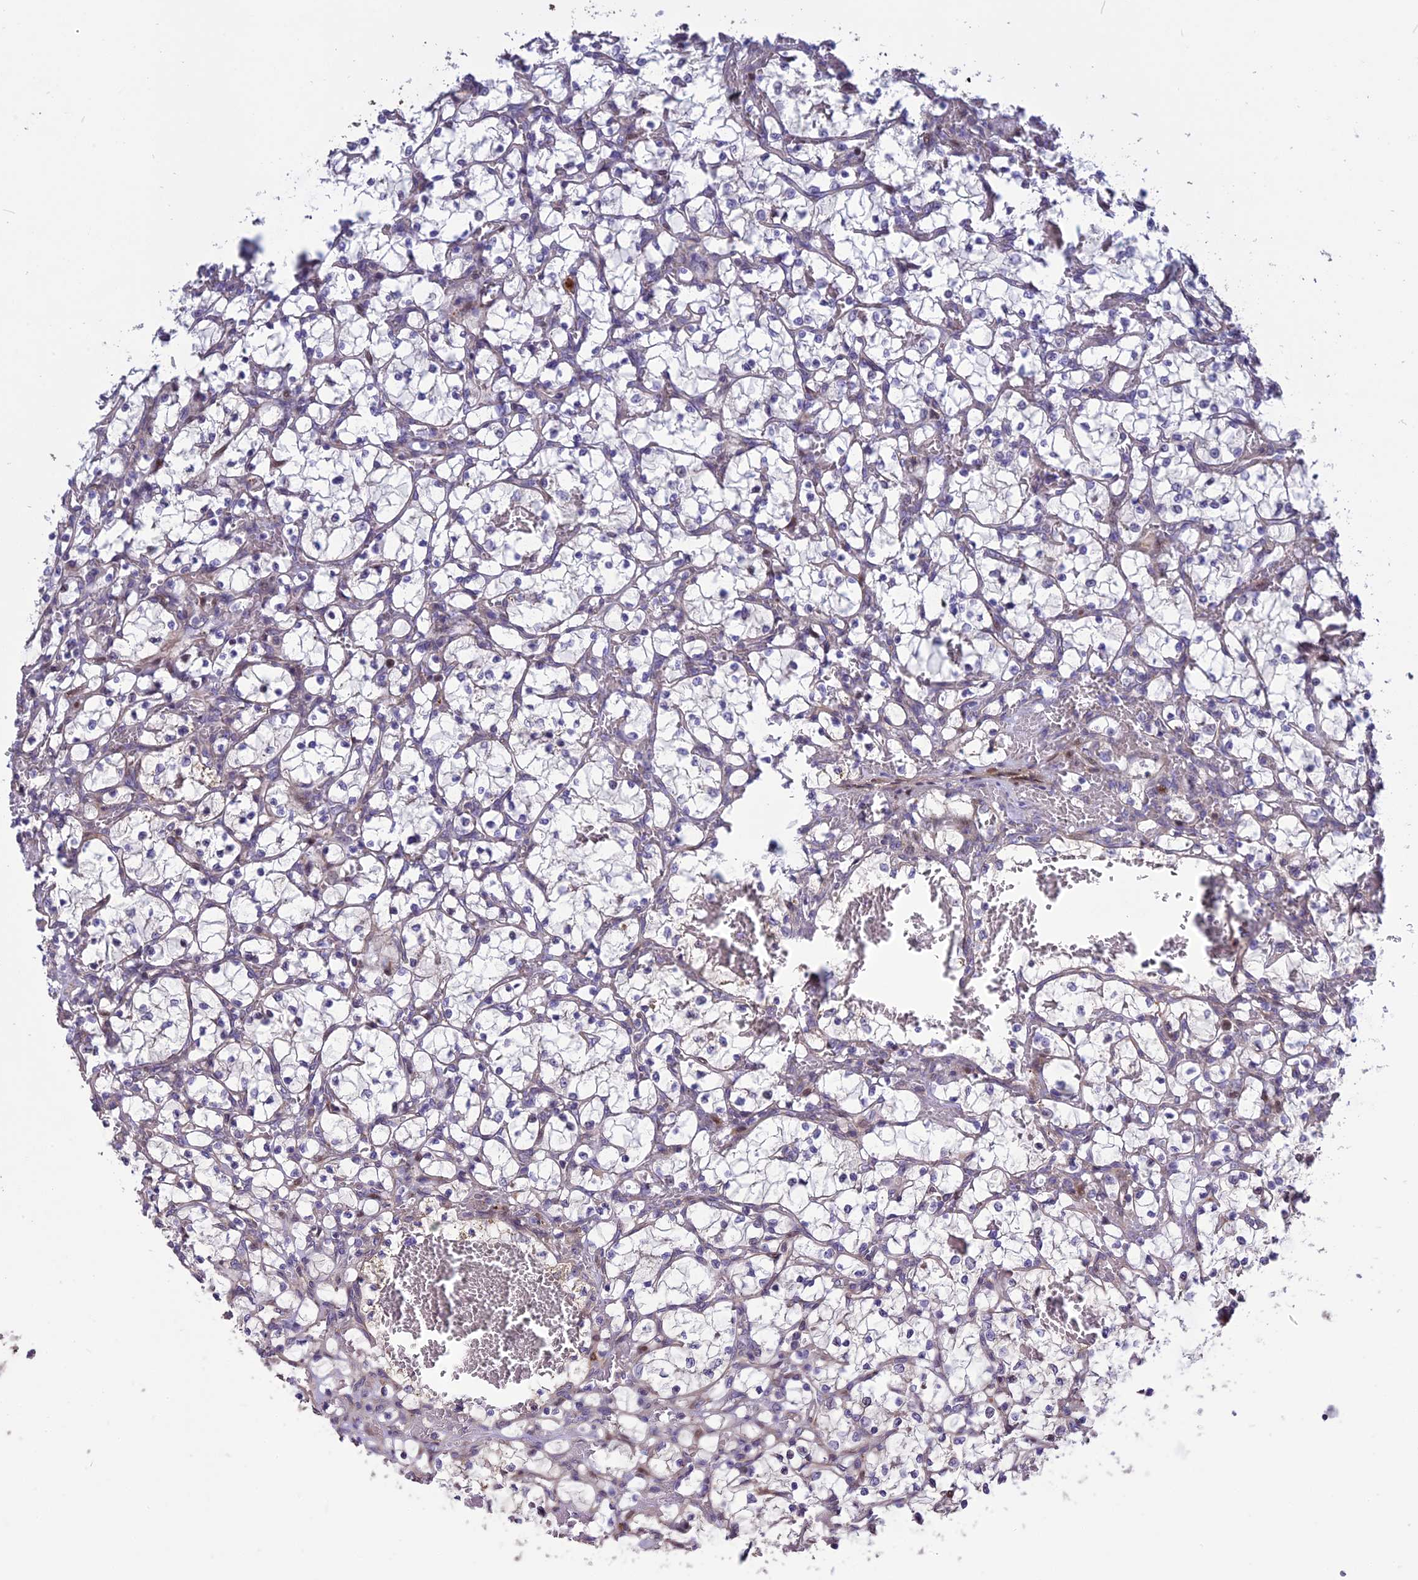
{"staining": {"intensity": "negative", "quantity": "none", "location": "none"}, "tissue": "renal cancer", "cell_type": "Tumor cells", "image_type": "cancer", "snomed": [{"axis": "morphology", "description": "Adenocarcinoma, NOS"}, {"axis": "topography", "description": "Kidney"}], "caption": "This is a image of immunohistochemistry staining of renal cancer, which shows no staining in tumor cells. The staining is performed using DAB brown chromogen with nuclei counter-stained in using hematoxylin.", "gene": "SPG21", "patient": {"sex": "female", "age": 69}}